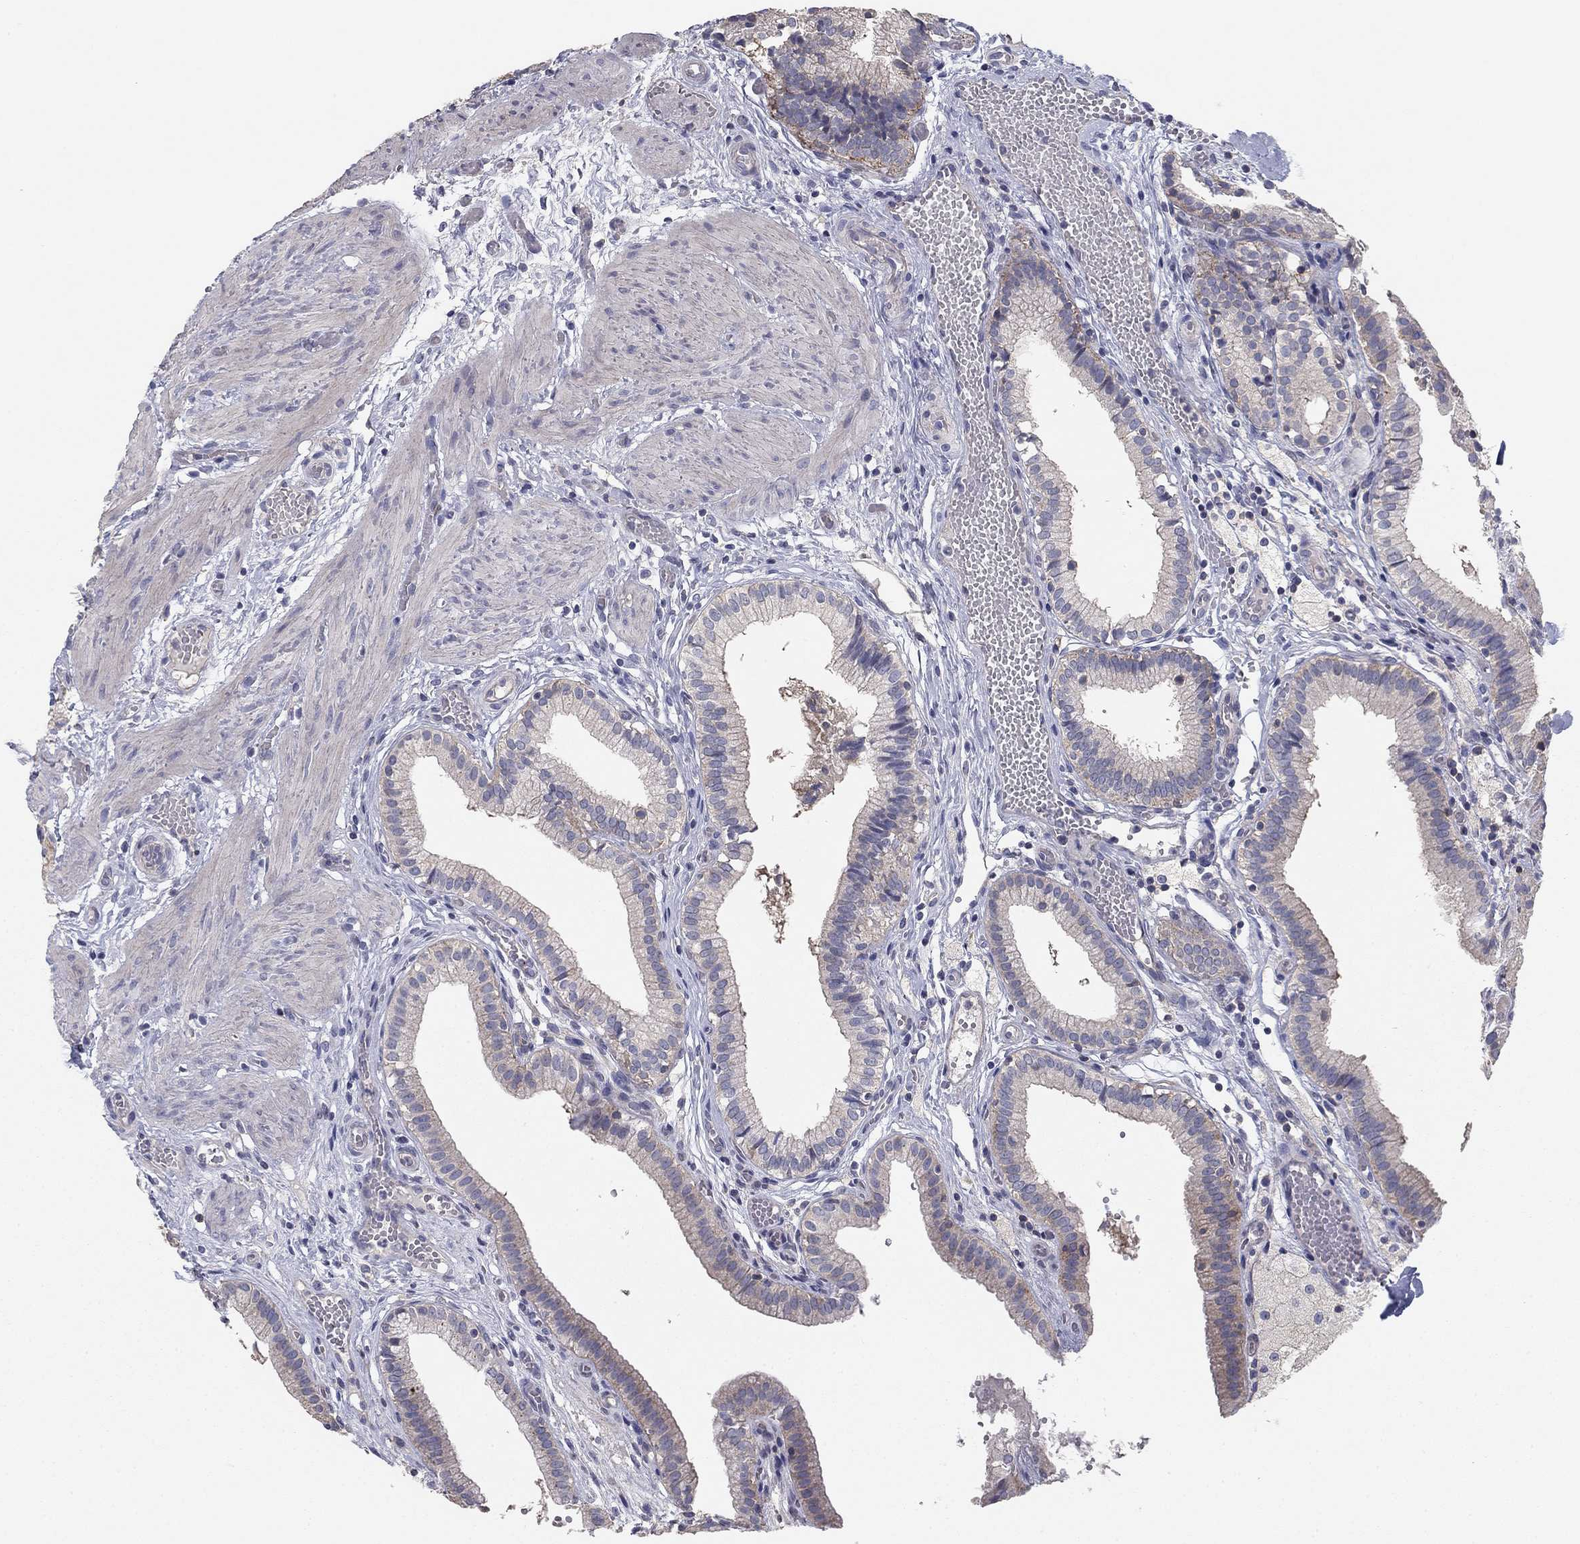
{"staining": {"intensity": "moderate", "quantity": "<25%", "location": "cytoplasmic/membranous"}, "tissue": "gallbladder", "cell_type": "Glandular cells", "image_type": "normal", "snomed": [{"axis": "morphology", "description": "Normal tissue, NOS"}, {"axis": "topography", "description": "Gallbladder"}], "caption": "High-power microscopy captured an IHC photomicrograph of normal gallbladder, revealing moderate cytoplasmic/membranous positivity in approximately <25% of glandular cells.", "gene": "SEPTIN3", "patient": {"sex": "female", "age": 24}}